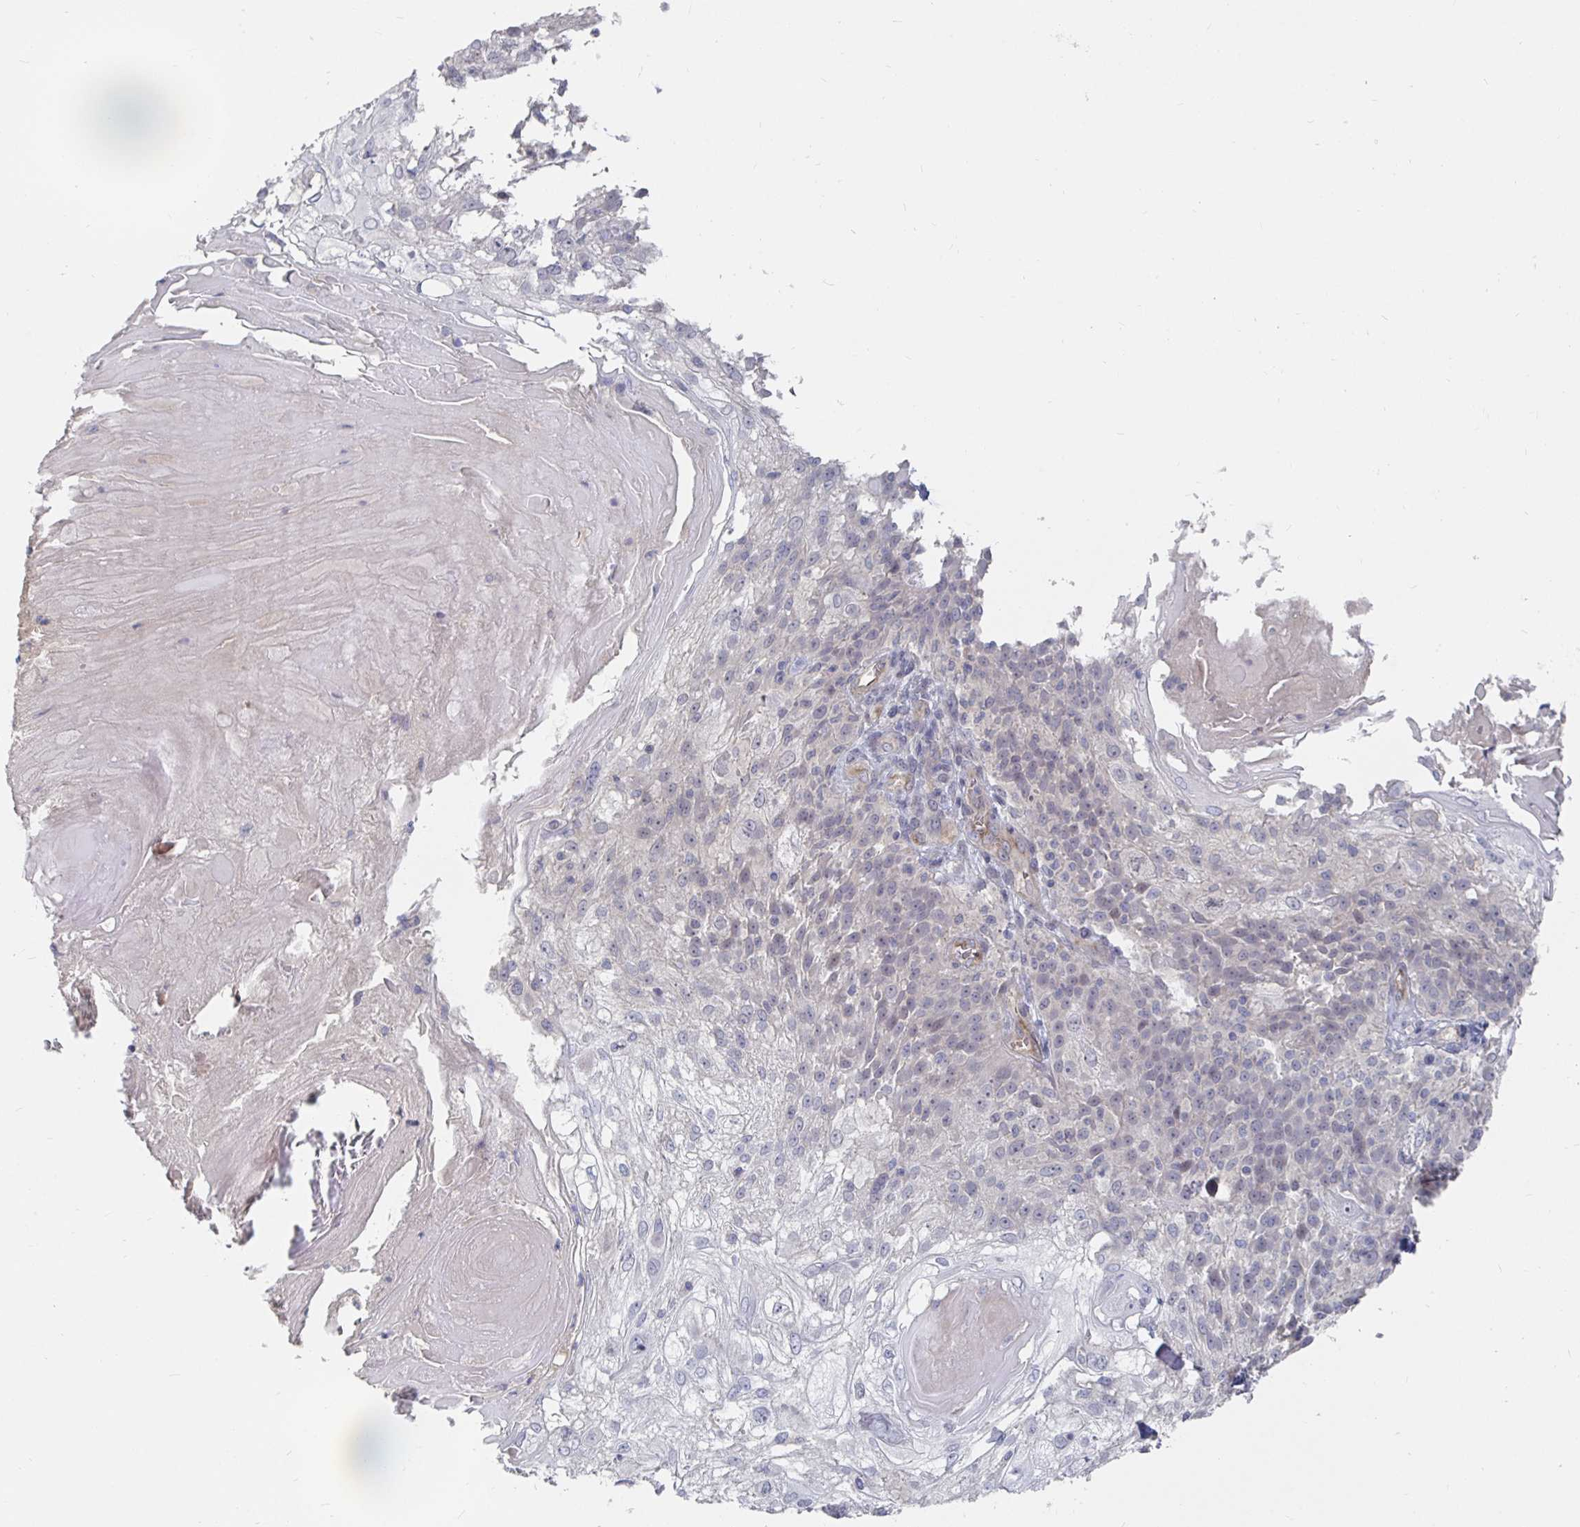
{"staining": {"intensity": "negative", "quantity": "none", "location": "none"}, "tissue": "skin cancer", "cell_type": "Tumor cells", "image_type": "cancer", "snomed": [{"axis": "morphology", "description": "Normal tissue, NOS"}, {"axis": "morphology", "description": "Squamous cell carcinoma, NOS"}, {"axis": "topography", "description": "Skin"}], "caption": "A high-resolution photomicrograph shows immunohistochemistry (IHC) staining of squamous cell carcinoma (skin), which shows no significant staining in tumor cells.", "gene": "MEIS1", "patient": {"sex": "female", "age": 83}}